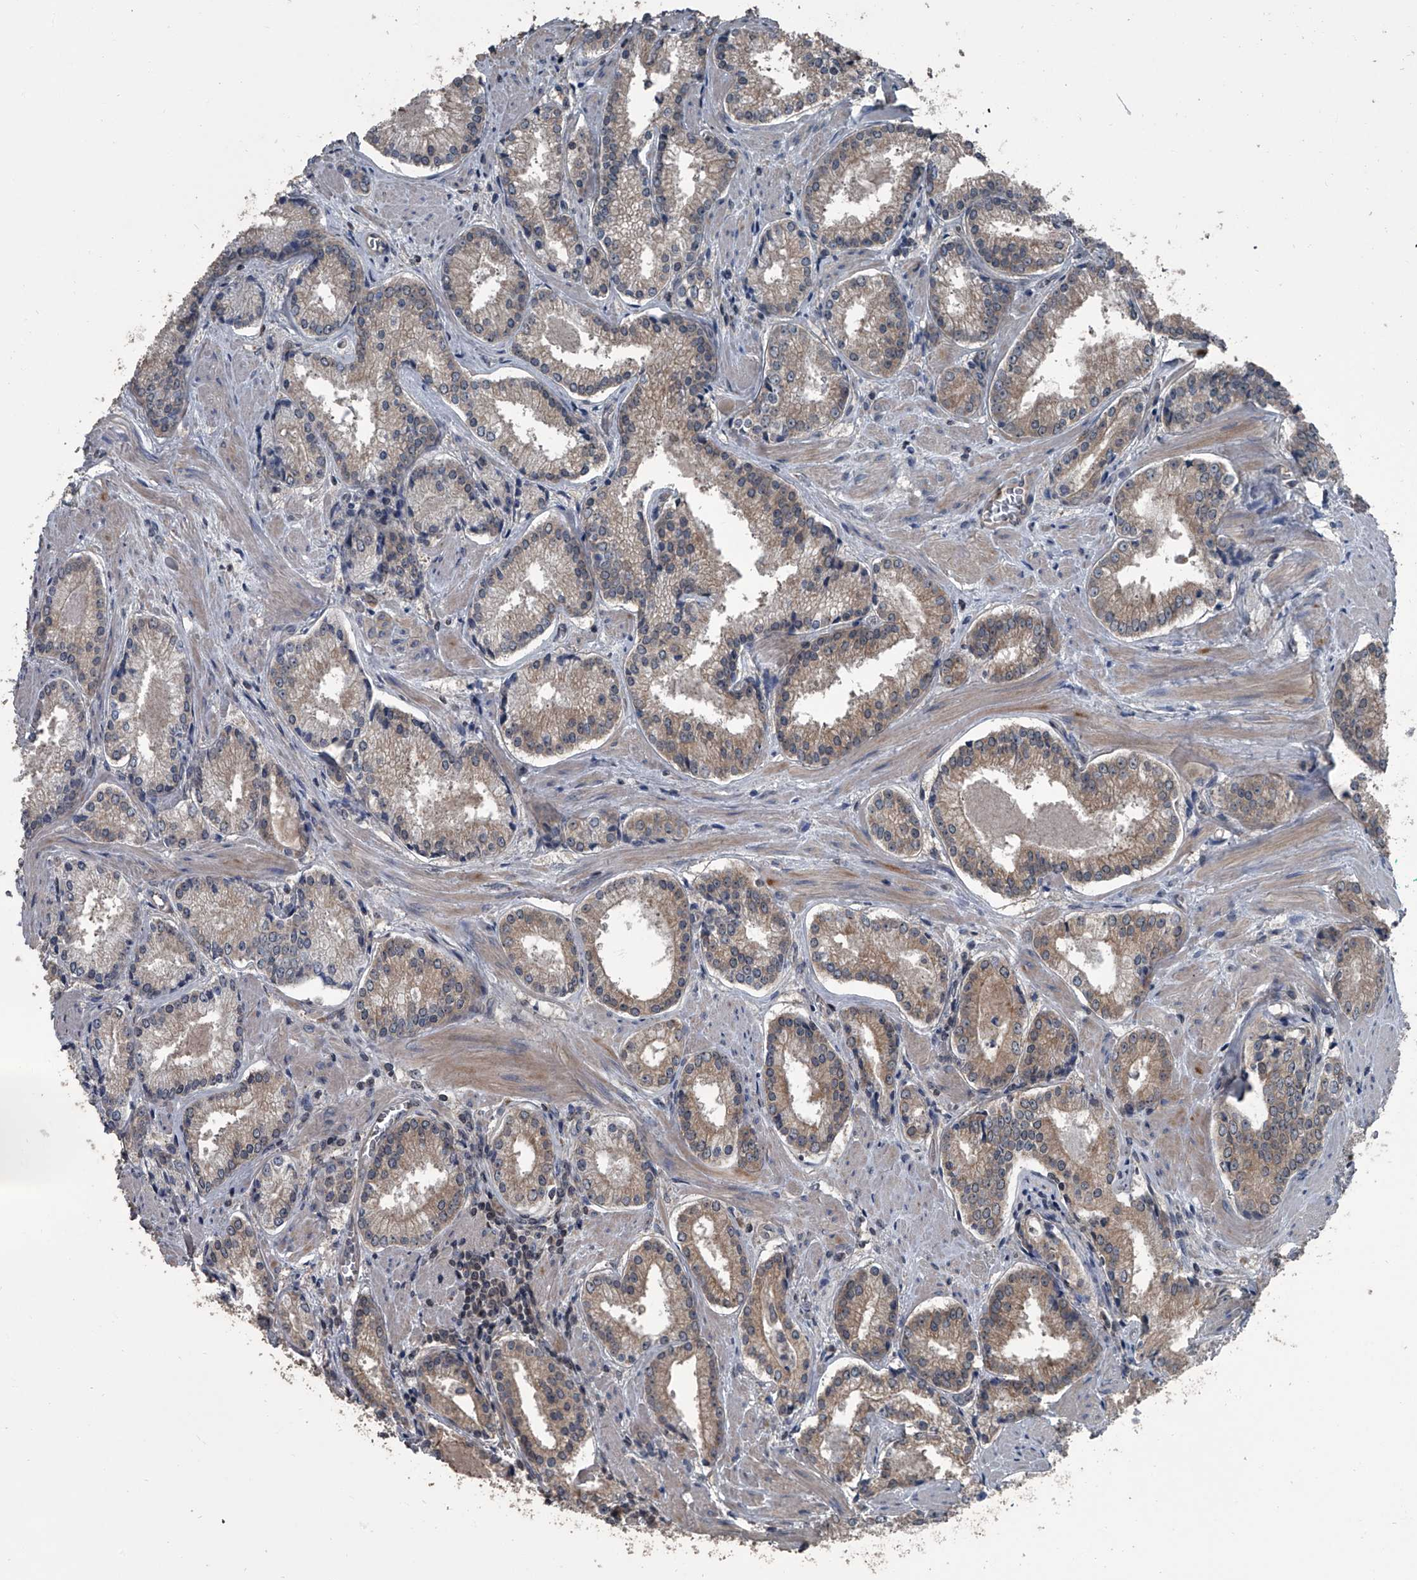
{"staining": {"intensity": "weak", "quantity": "25%-75%", "location": "cytoplasmic/membranous"}, "tissue": "prostate cancer", "cell_type": "Tumor cells", "image_type": "cancer", "snomed": [{"axis": "morphology", "description": "Adenocarcinoma, Low grade"}, {"axis": "topography", "description": "Prostate"}], "caption": "Approximately 25%-75% of tumor cells in prostate cancer (adenocarcinoma (low-grade)) show weak cytoplasmic/membranous protein positivity as visualized by brown immunohistochemical staining.", "gene": "OARD1", "patient": {"sex": "male", "age": 54}}